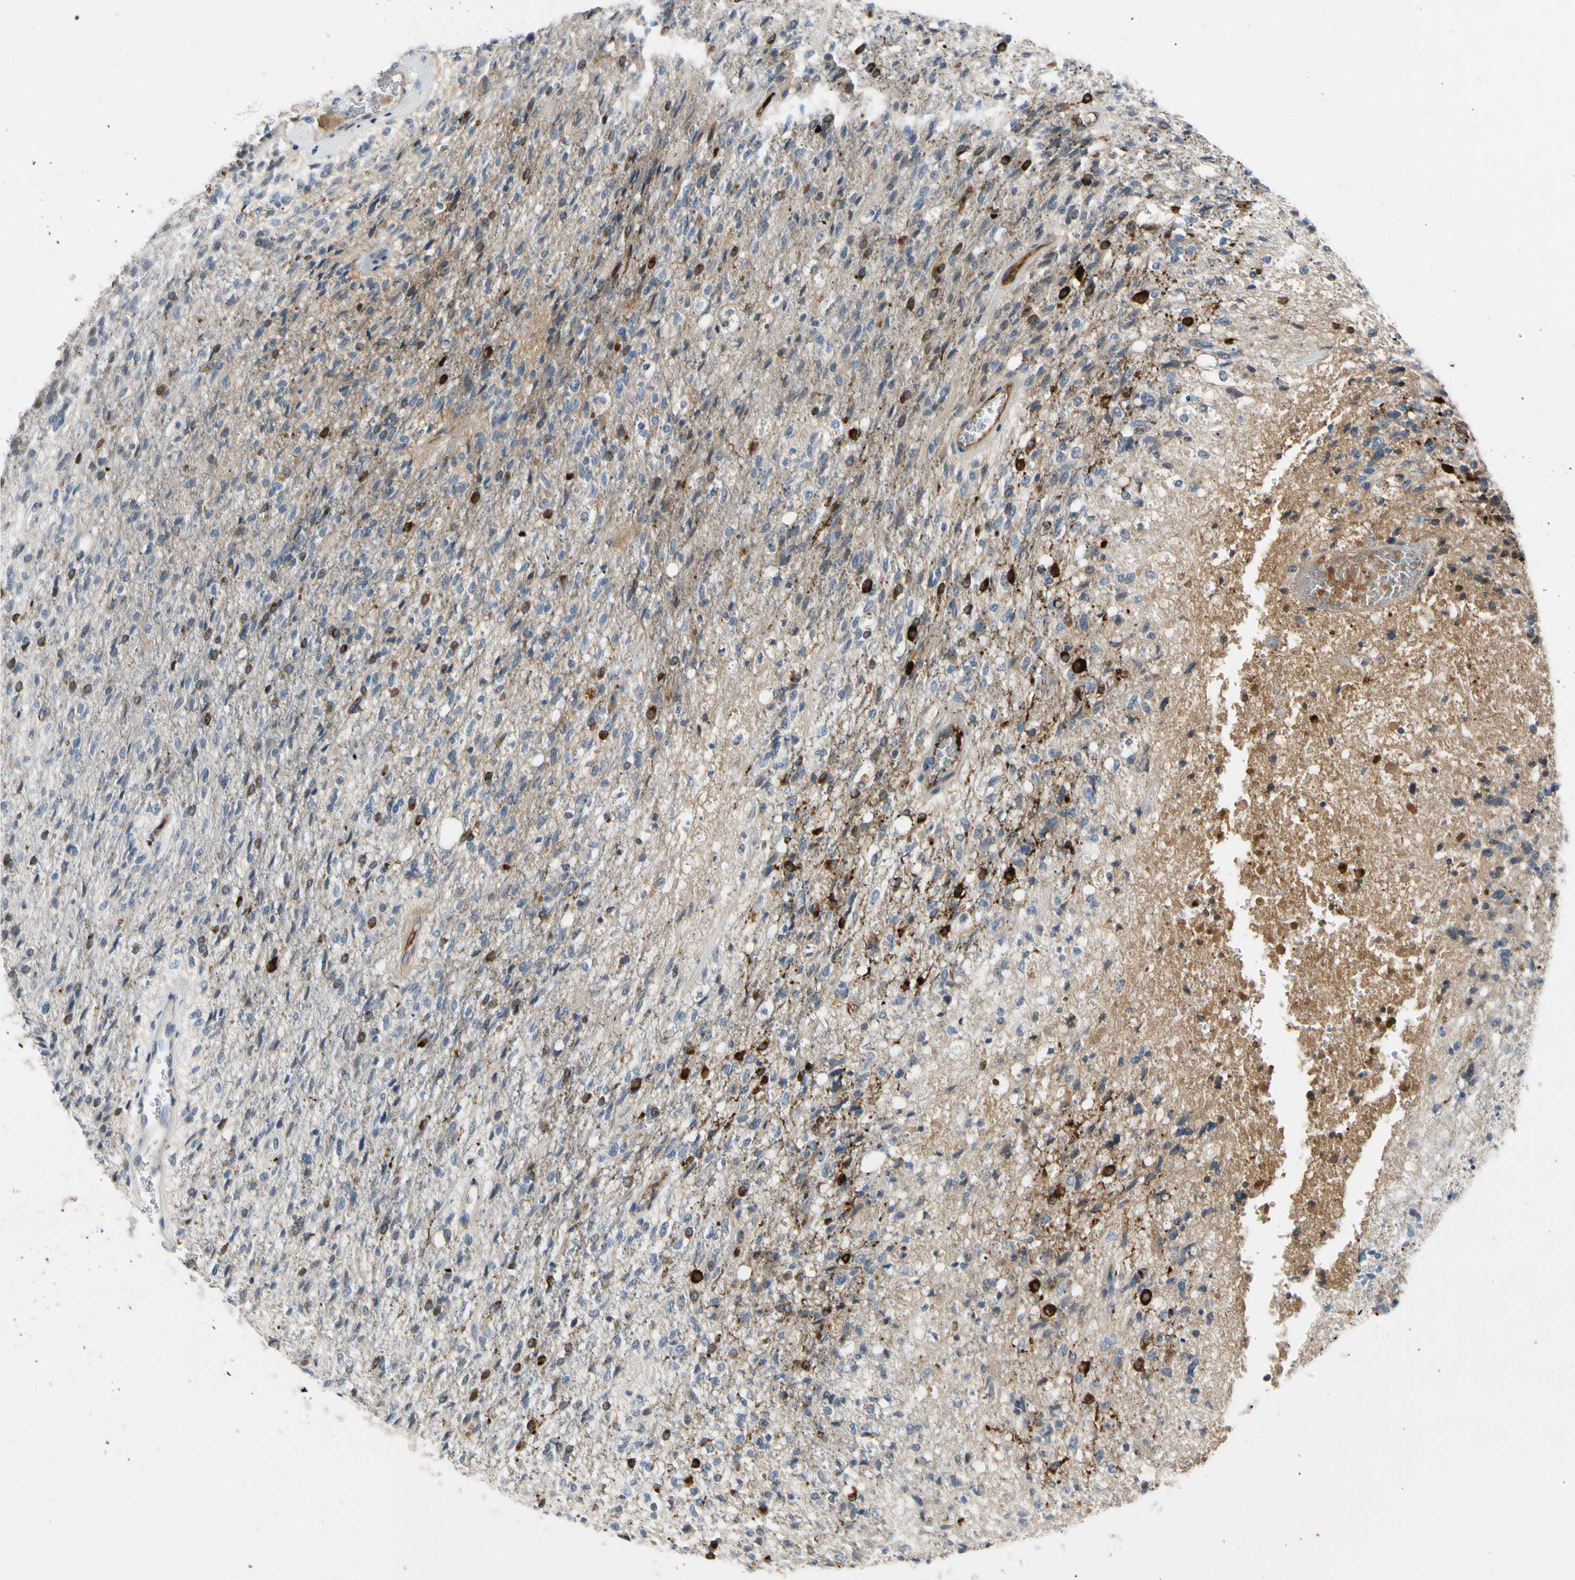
{"staining": {"intensity": "strong", "quantity": "<25%", "location": "cytoplasmic/membranous"}, "tissue": "glioma", "cell_type": "Tumor cells", "image_type": "cancer", "snomed": [{"axis": "morphology", "description": "Normal tissue, NOS"}, {"axis": "morphology", "description": "Glioma, malignant, High grade"}, {"axis": "topography", "description": "Cerebral cortex"}], "caption": "About <25% of tumor cells in glioma reveal strong cytoplasmic/membranous protein positivity as visualized by brown immunohistochemical staining.", "gene": "CNDP1", "patient": {"sex": "male", "age": 77}}